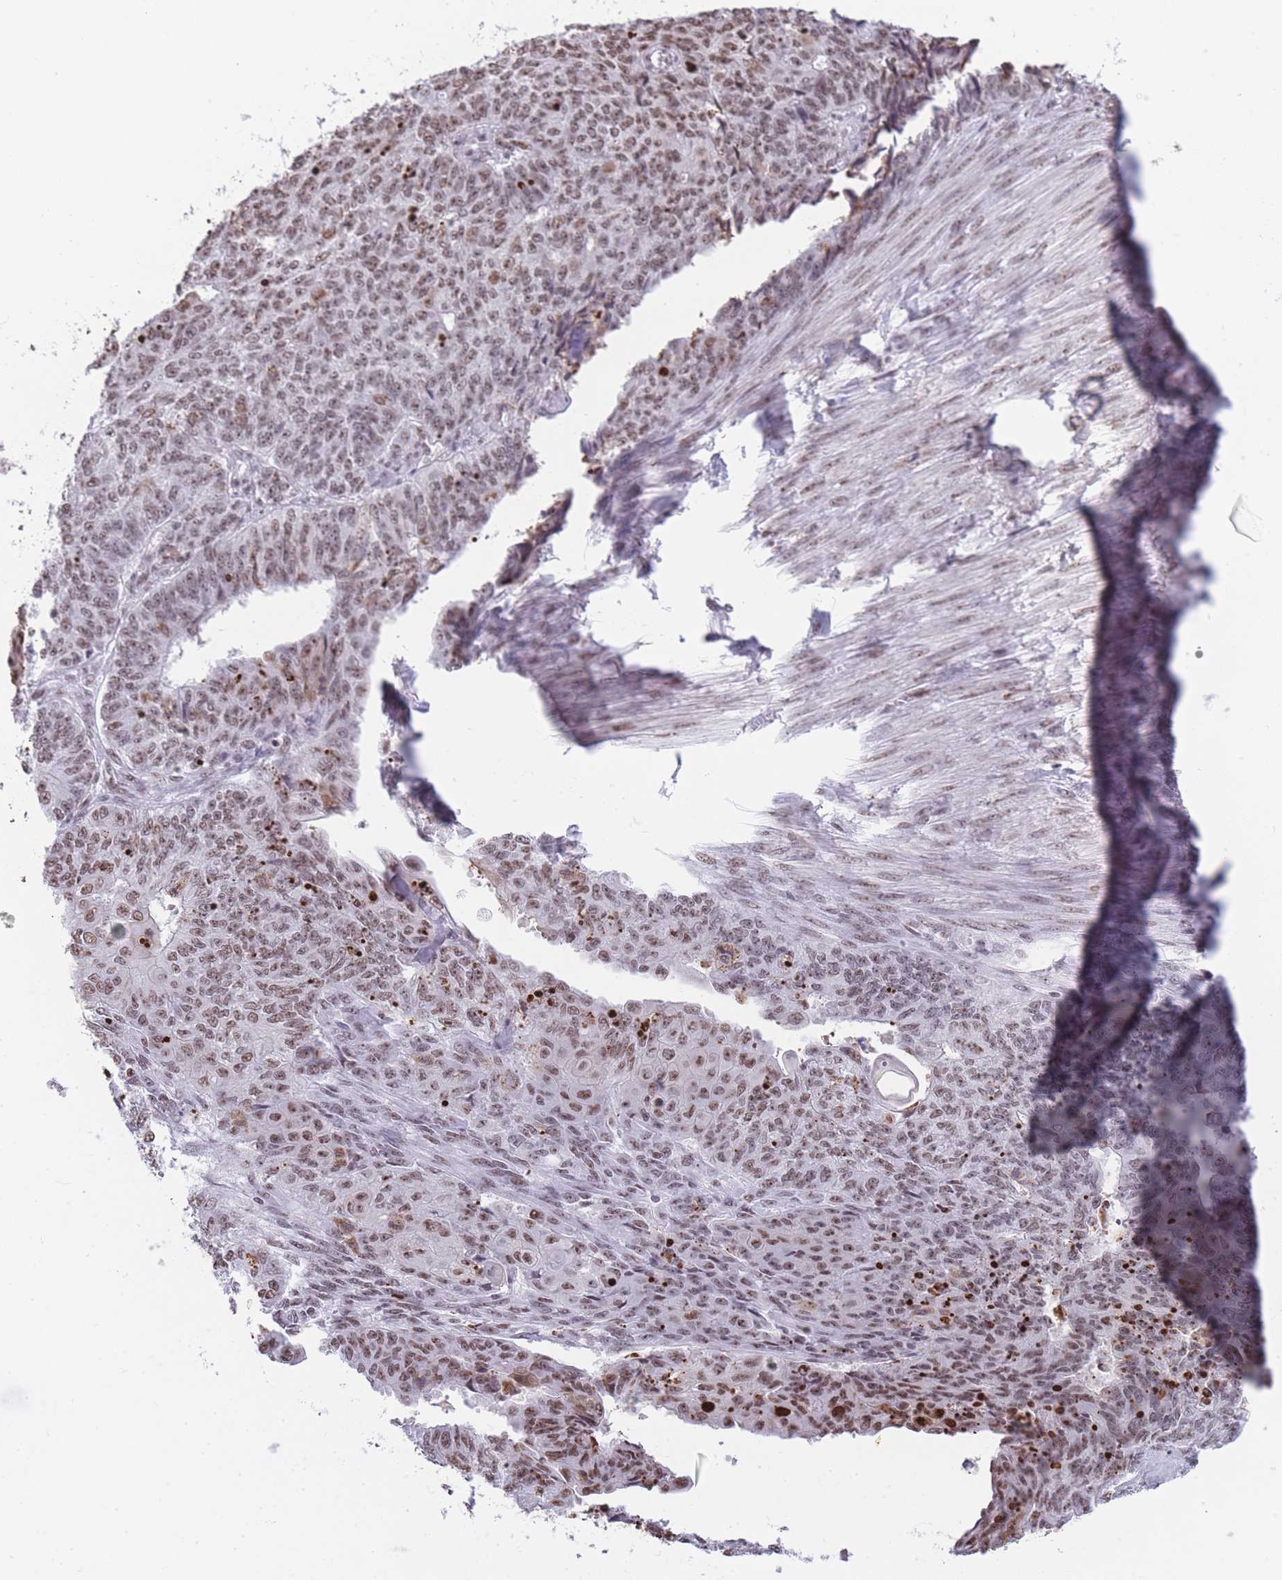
{"staining": {"intensity": "moderate", "quantity": ">75%", "location": "nuclear"}, "tissue": "endometrial cancer", "cell_type": "Tumor cells", "image_type": "cancer", "snomed": [{"axis": "morphology", "description": "Adenocarcinoma, NOS"}, {"axis": "topography", "description": "Endometrium"}], "caption": "Tumor cells exhibit medium levels of moderate nuclear positivity in about >75% of cells in endometrial adenocarcinoma.", "gene": "EVC2", "patient": {"sex": "female", "age": 32}}